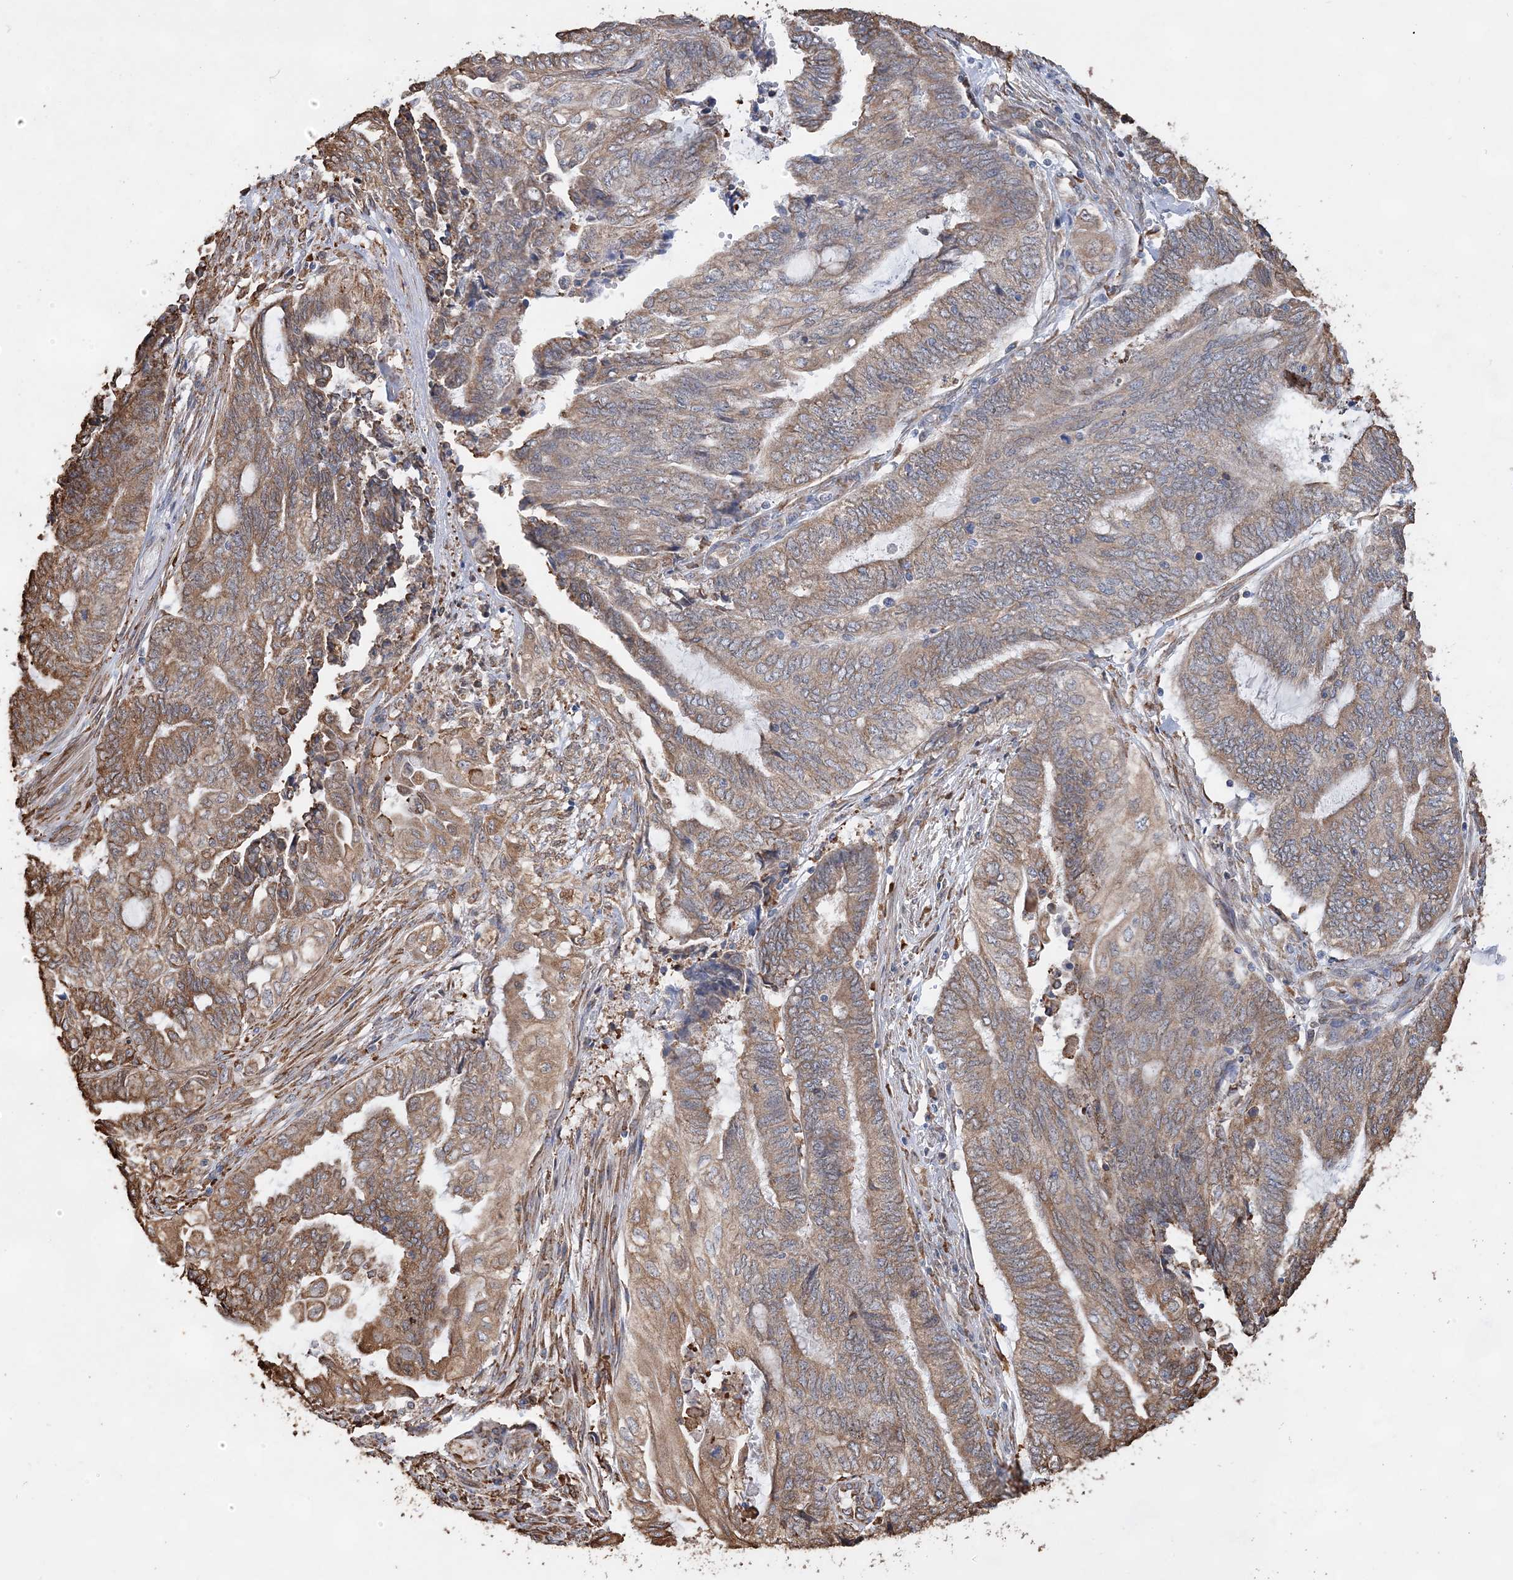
{"staining": {"intensity": "moderate", "quantity": ">75%", "location": "cytoplasmic/membranous"}, "tissue": "endometrial cancer", "cell_type": "Tumor cells", "image_type": "cancer", "snomed": [{"axis": "morphology", "description": "Adenocarcinoma, NOS"}, {"axis": "topography", "description": "Uterus"}, {"axis": "topography", "description": "Endometrium"}], "caption": "DAB (3,3'-diaminobenzidine) immunohistochemical staining of human endometrial cancer displays moderate cytoplasmic/membranous protein expression in about >75% of tumor cells. Ihc stains the protein in brown and the nuclei are stained blue.", "gene": "WDR12", "patient": {"sex": "female", "age": 70}}